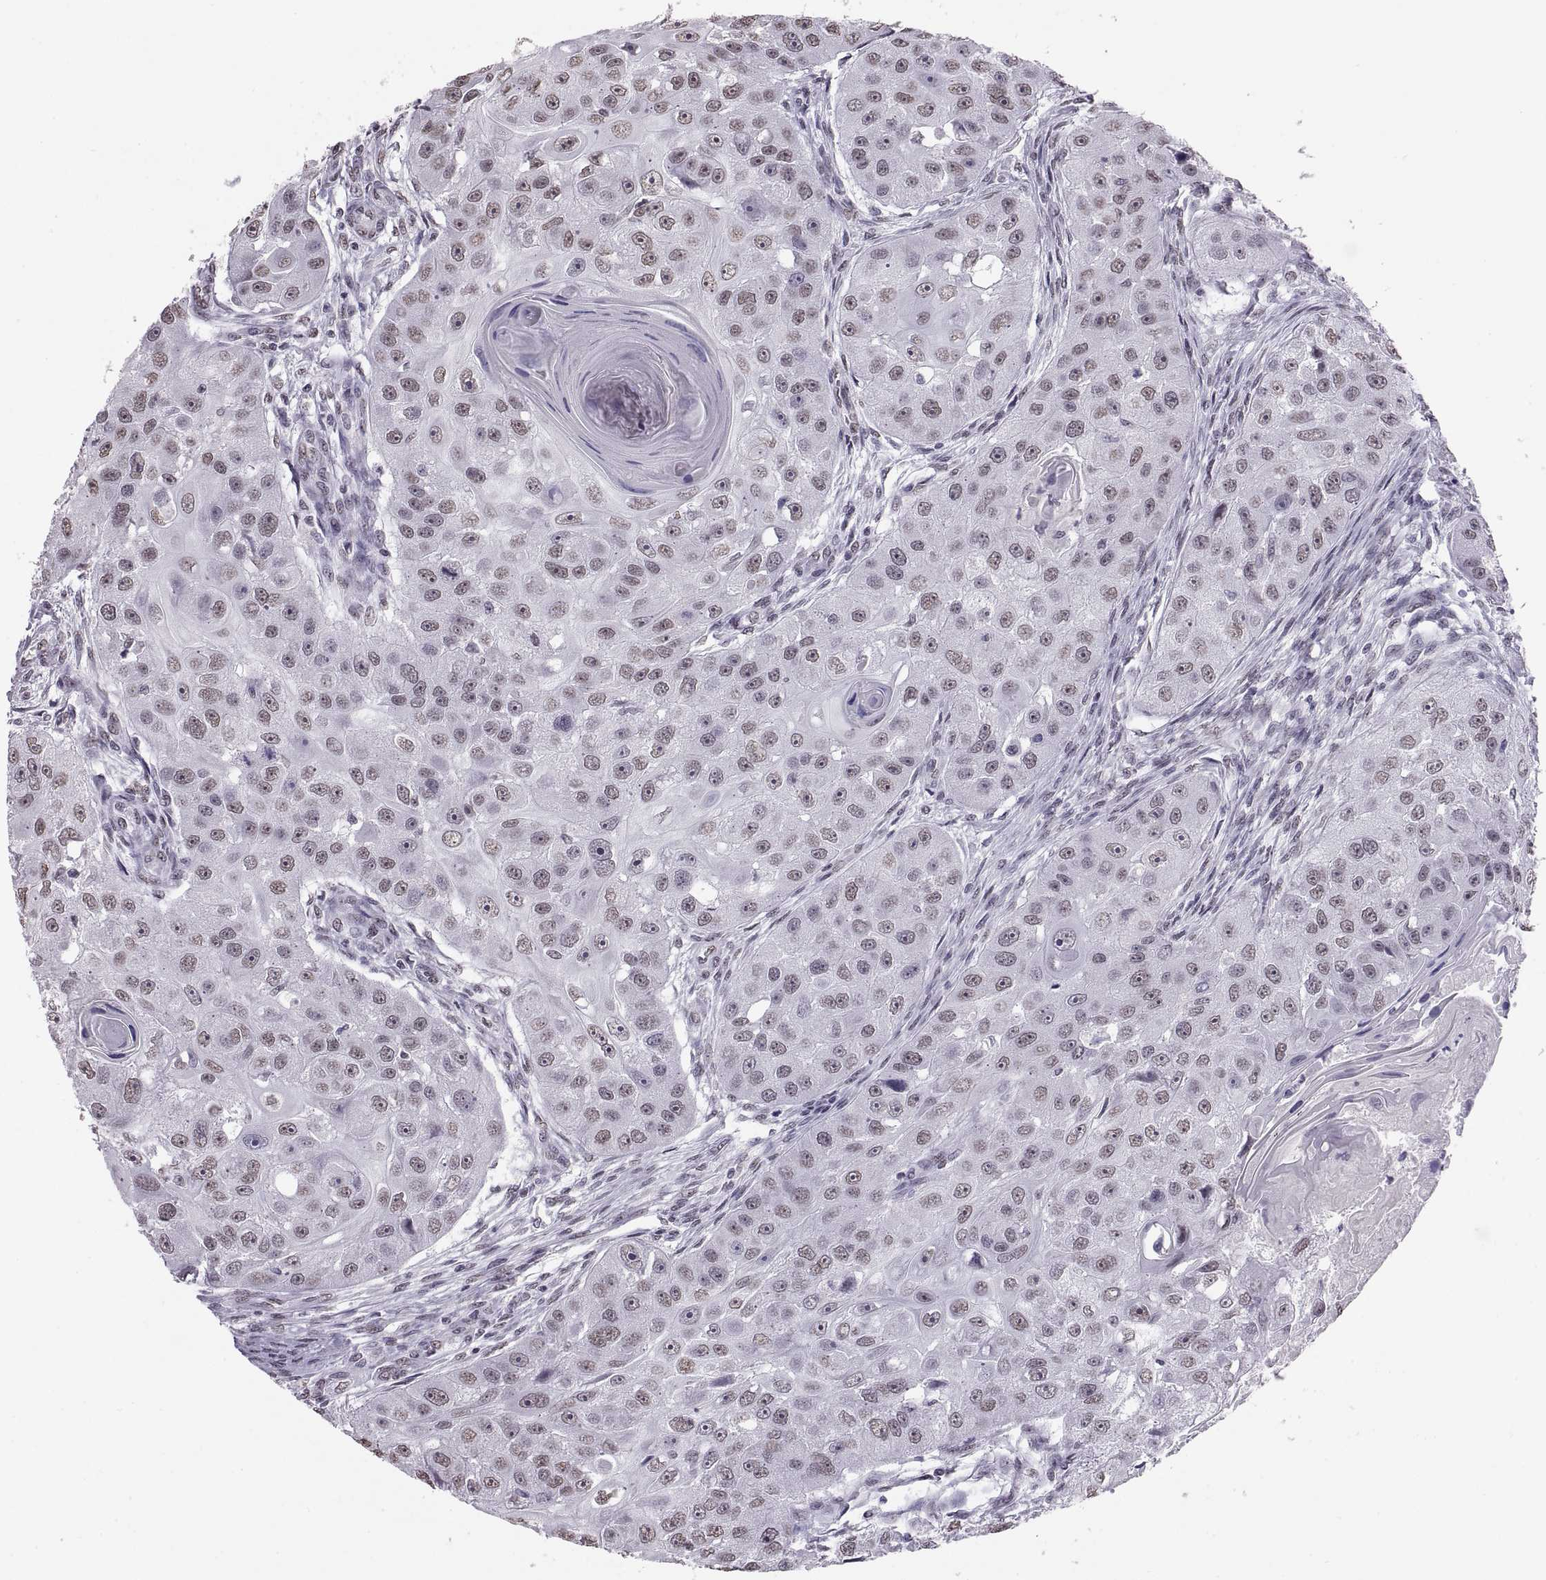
{"staining": {"intensity": "weak", "quantity": "<25%", "location": "nuclear"}, "tissue": "head and neck cancer", "cell_type": "Tumor cells", "image_type": "cancer", "snomed": [{"axis": "morphology", "description": "Squamous cell carcinoma, NOS"}, {"axis": "topography", "description": "Head-Neck"}], "caption": "A high-resolution image shows immunohistochemistry (IHC) staining of head and neck cancer, which demonstrates no significant staining in tumor cells.", "gene": "CARTPT", "patient": {"sex": "male", "age": 51}}